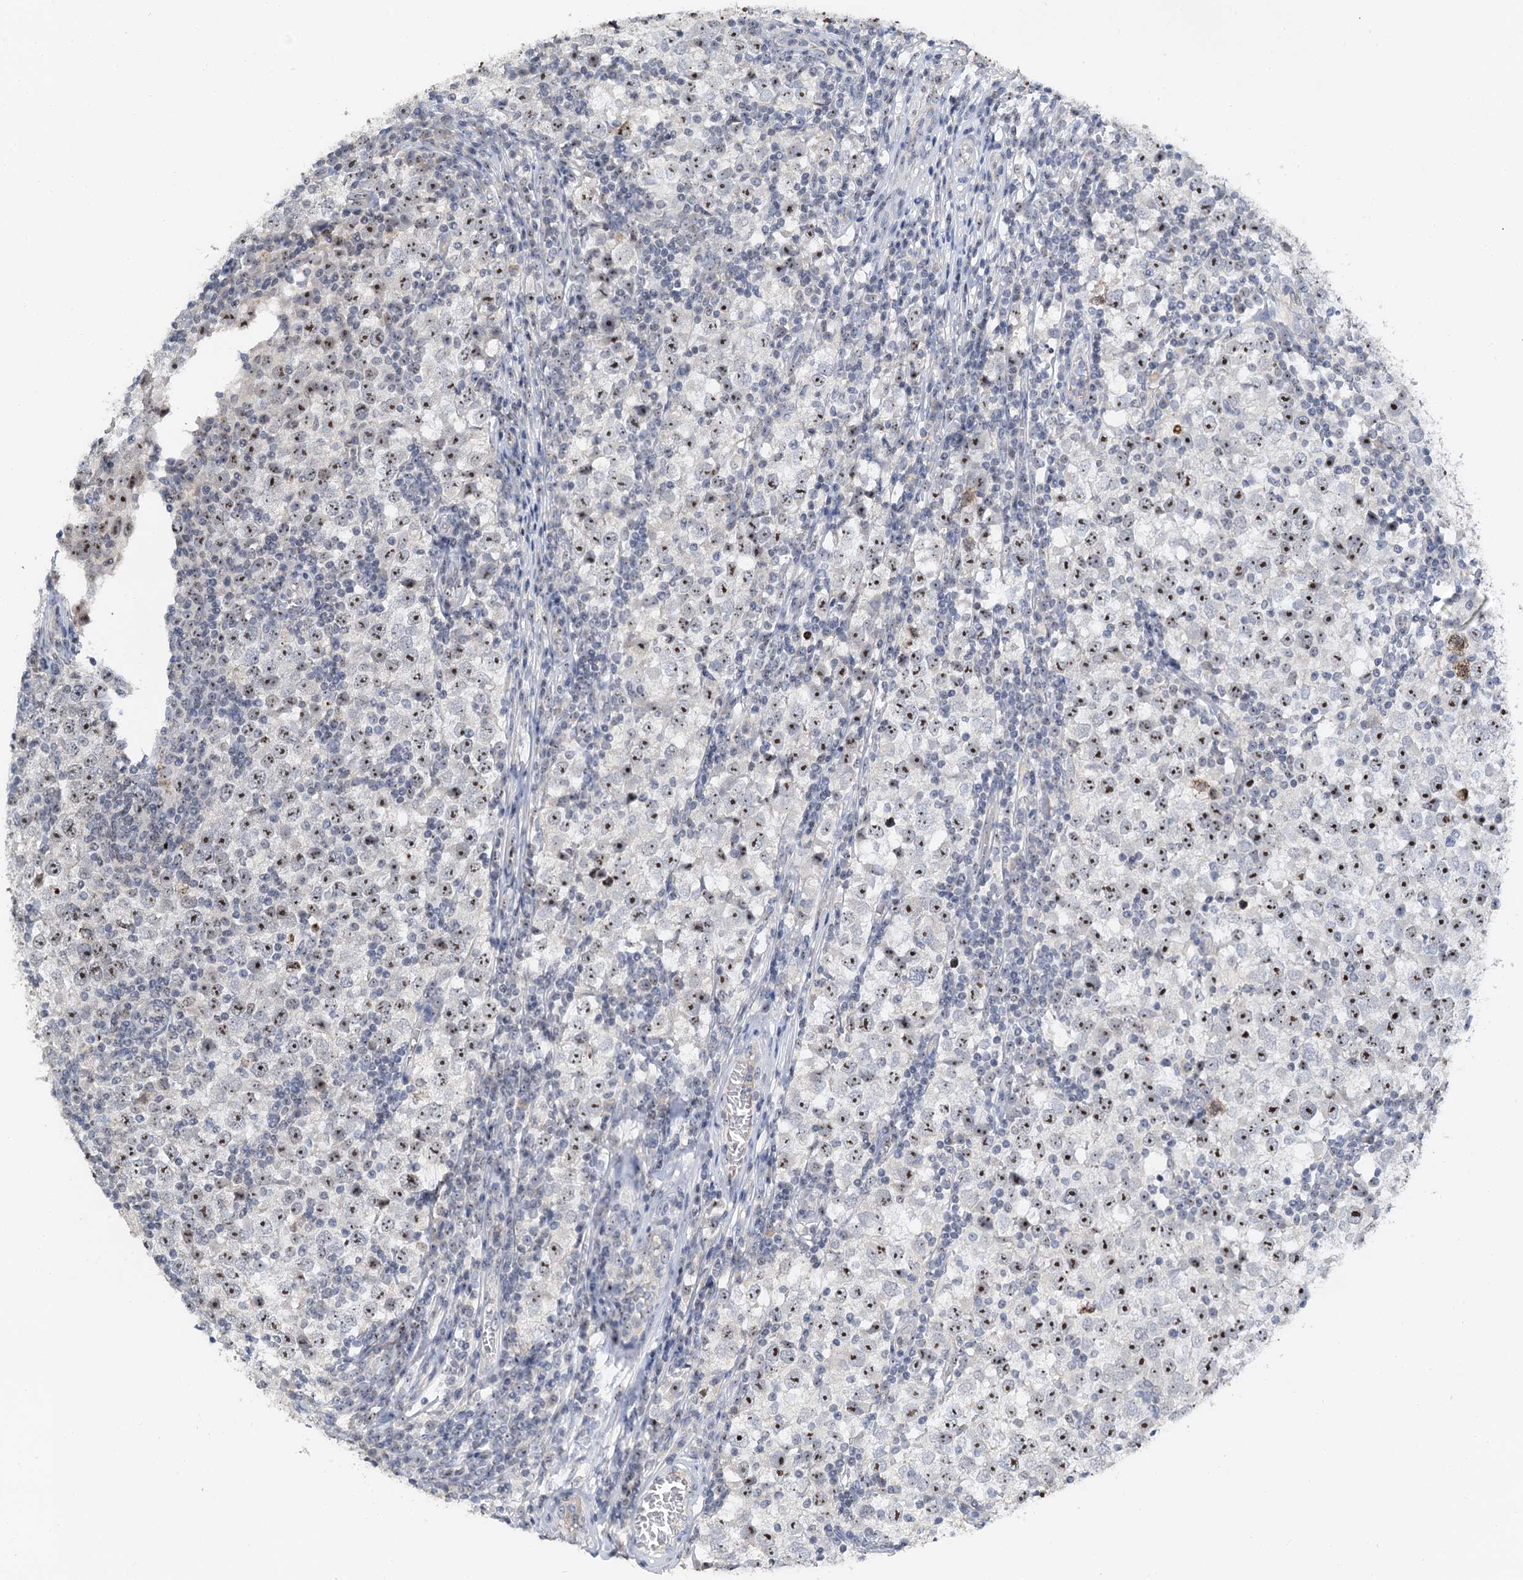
{"staining": {"intensity": "strong", "quantity": ">75%", "location": "nuclear"}, "tissue": "testis cancer", "cell_type": "Tumor cells", "image_type": "cancer", "snomed": [{"axis": "morphology", "description": "Seminoma, NOS"}, {"axis": "topography", "description": "Testis"}], "caption": "Approximately >75% of tumor cells in seminoma (testis) display strong nuclear protein positivity as visualized by brown immunohistochemical staining.", "gene": "NOP2", "patient": {"sex": "male", "age": 65}}